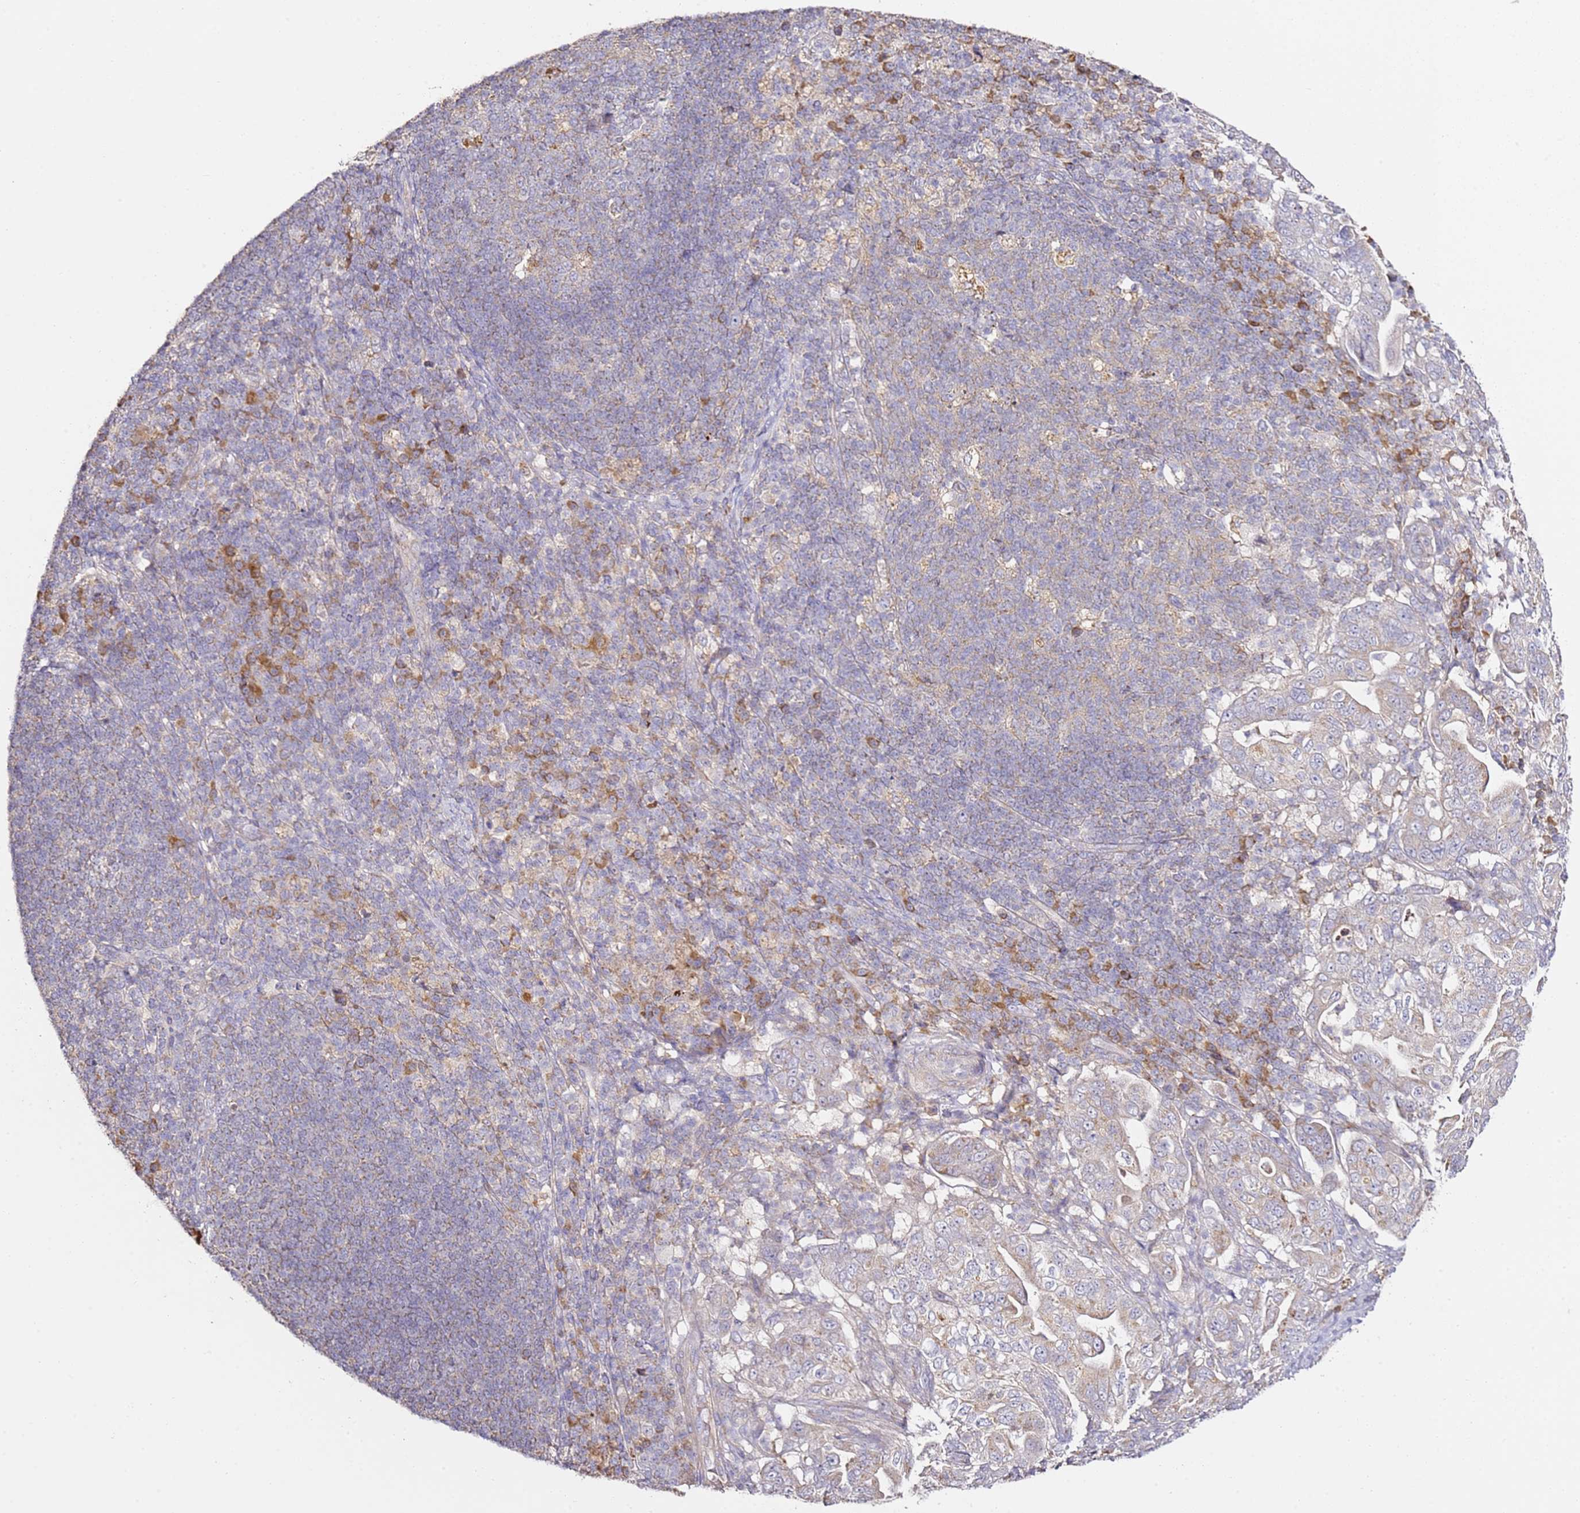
{"staining": {"intensity": "negative", "quantity": "none", "location": "none"}, "tissue": "pancreatic cancer", "cell_type": "Tumor cells", "image_type": "cancer", "snomed": [{"axis": "morphology", "description": "Normal tissue, NOS"}, {"axis": "morphology", "description": "Adenocarcinoma, NOS"}, {"axis": "topography", "description": "Lymph node"}, {"axis": "topography", "description": "Pancreas"}], "caption": "Tumor cells are negative for brown protein staining in adenocarcinoma (pancreatic).", "gene": "OR2B11", "patient": {"sex": "female", "age": 67}}